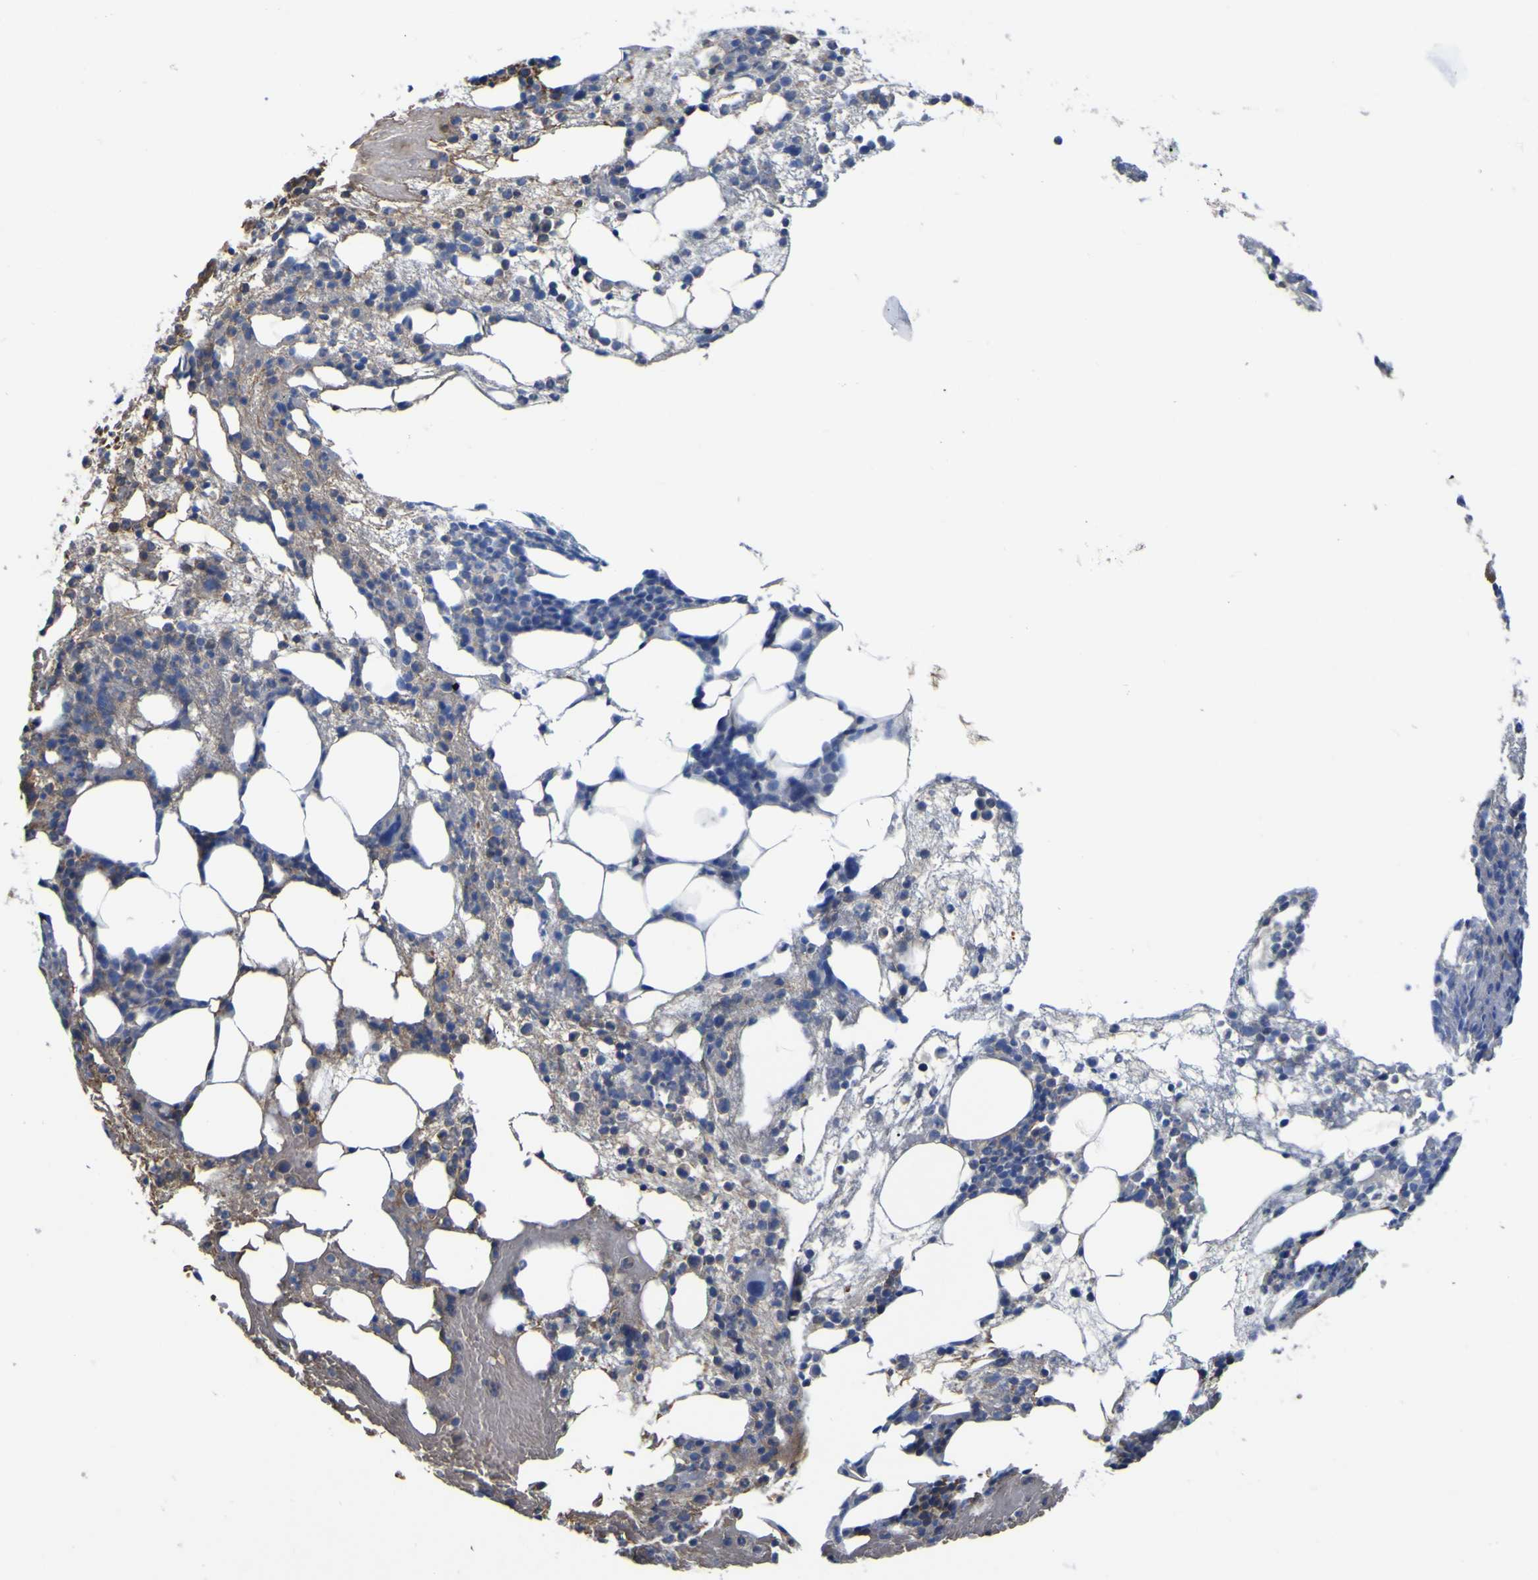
{"staining": {"intensity": "strong", "quantity": "<25%", "location": "cytoplasmic/membranous"}, "tissue": "bone marrow", "cell_type": "Hematopoietic cells", "image_type": "normal", "snomed": [{"axis": "morphology", "description": "Normal tissue, NOS"}, {"axis": "morphology", "description": "Inflammation, NOS"}, {"axis": "topography", "description": "Bone marrow"}], "caption": "High-magnification brightfield microscopy of unremarkable bone marrow stained with DAB (3,3'-diaminobenzidine) (brown) and counterstained with hematoxylin (blue). hematopoietic cells exhibit strong cytoplasmic/membranous staining is present in about<25% of cells. (DAB IHC, brown staining for protein, blue staining for nuclei).", "gene": "GCM1", "patient": {"sex": "female", "age": 79}}